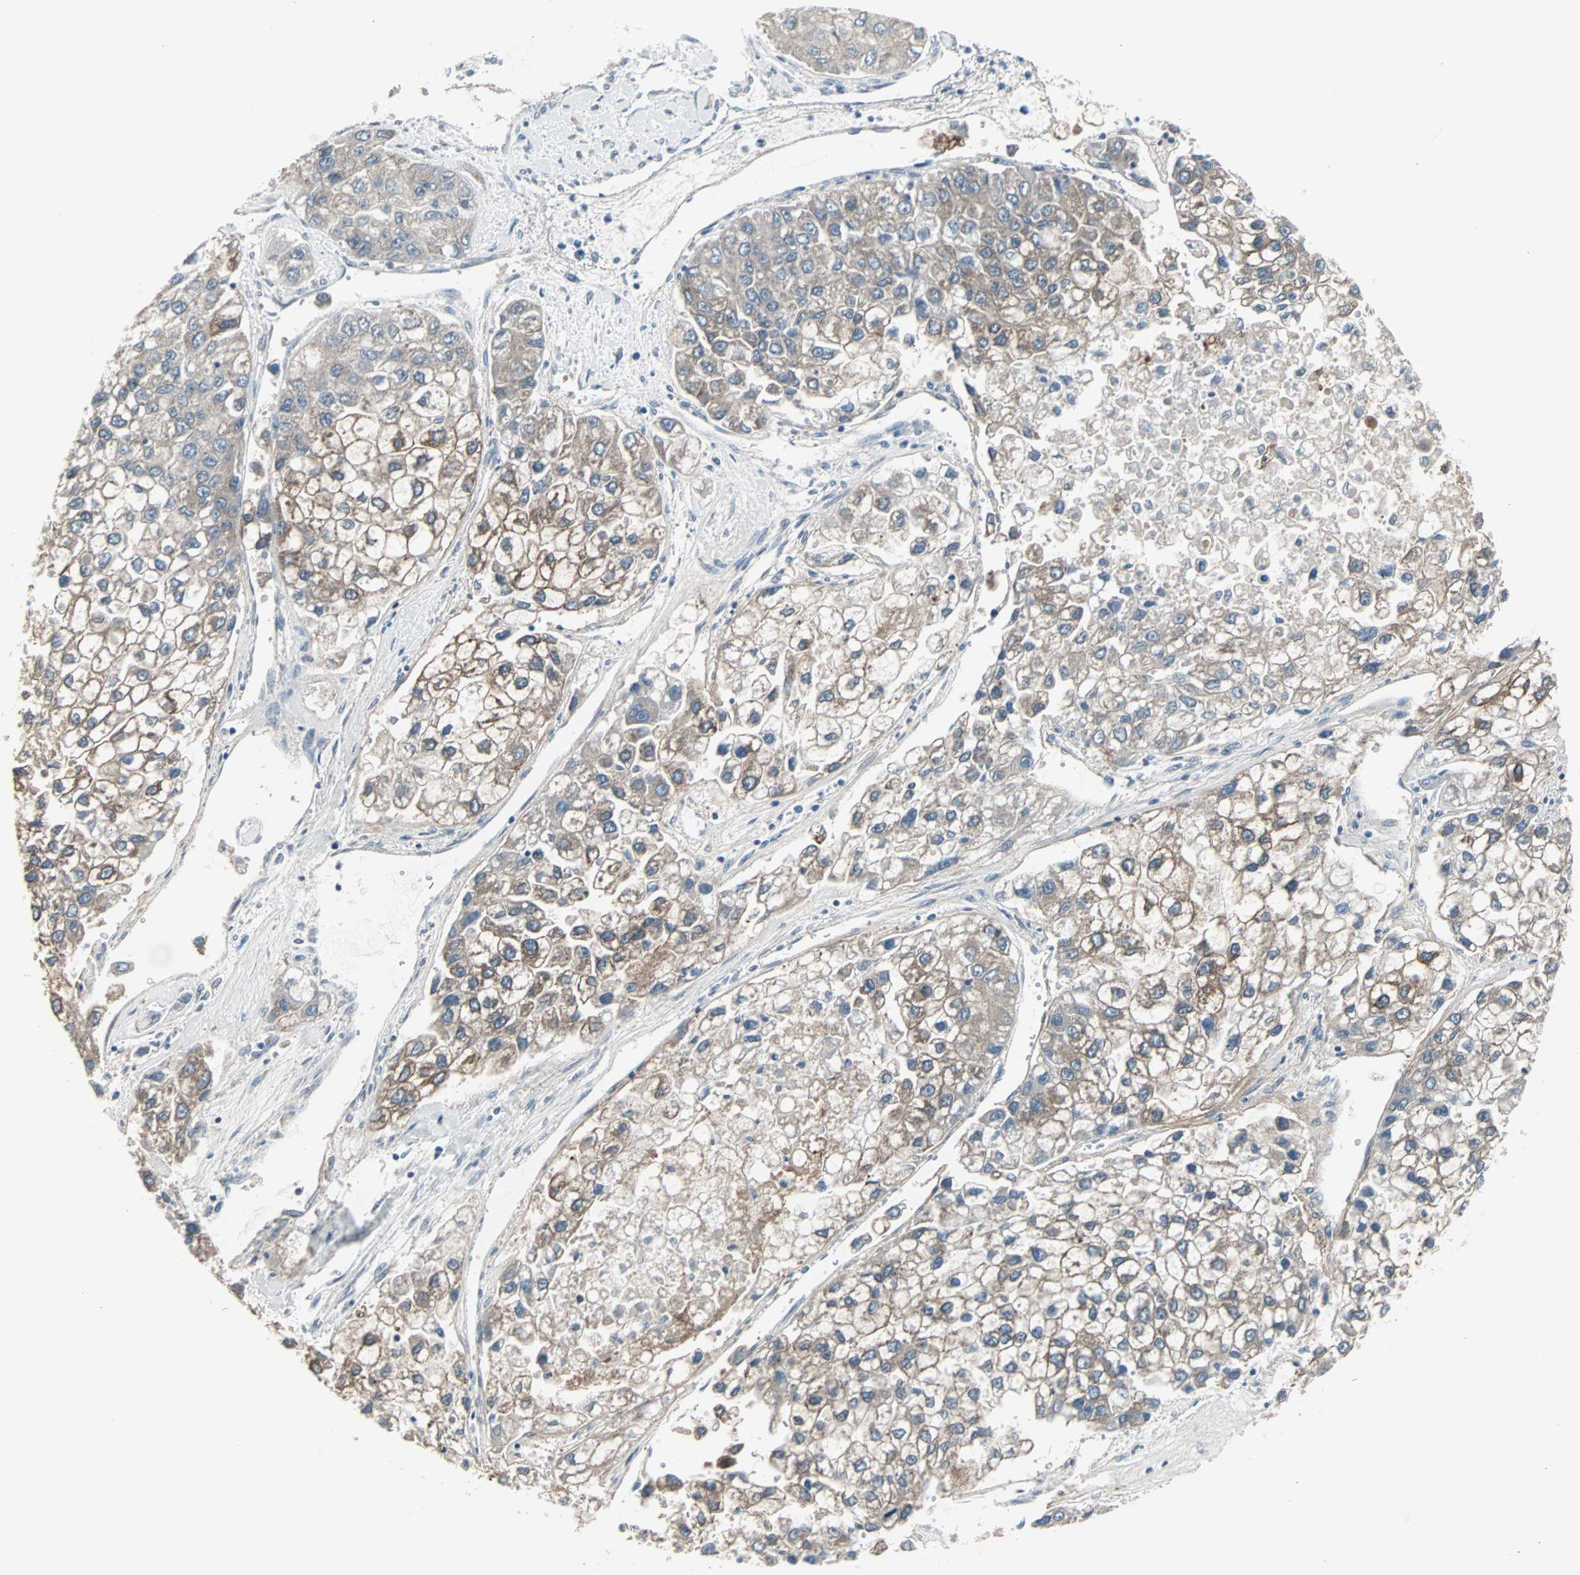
{"staining": {"intensity": "moderate", "quantity": "25%-75%", "location": "cytoplasmic/membranous"}, "tissue": "liver cancer", "cell_type": "Tumor cells", "image_type": "cancer", "snomed": [{"axis": "morphology", "description": "Carcinoma, Hepatocellular, NOS"}, {"axis": "topography", "description": "Liver"}], "caption": "A micrograph of hepatocellular carcinoma (liver) stained for a protein demonstrates moderate cytoplasmic/membranous brown staining in tumor cells.", "gene": "ZSCAN32", "patient": {"sex": "female", "age": 66}}